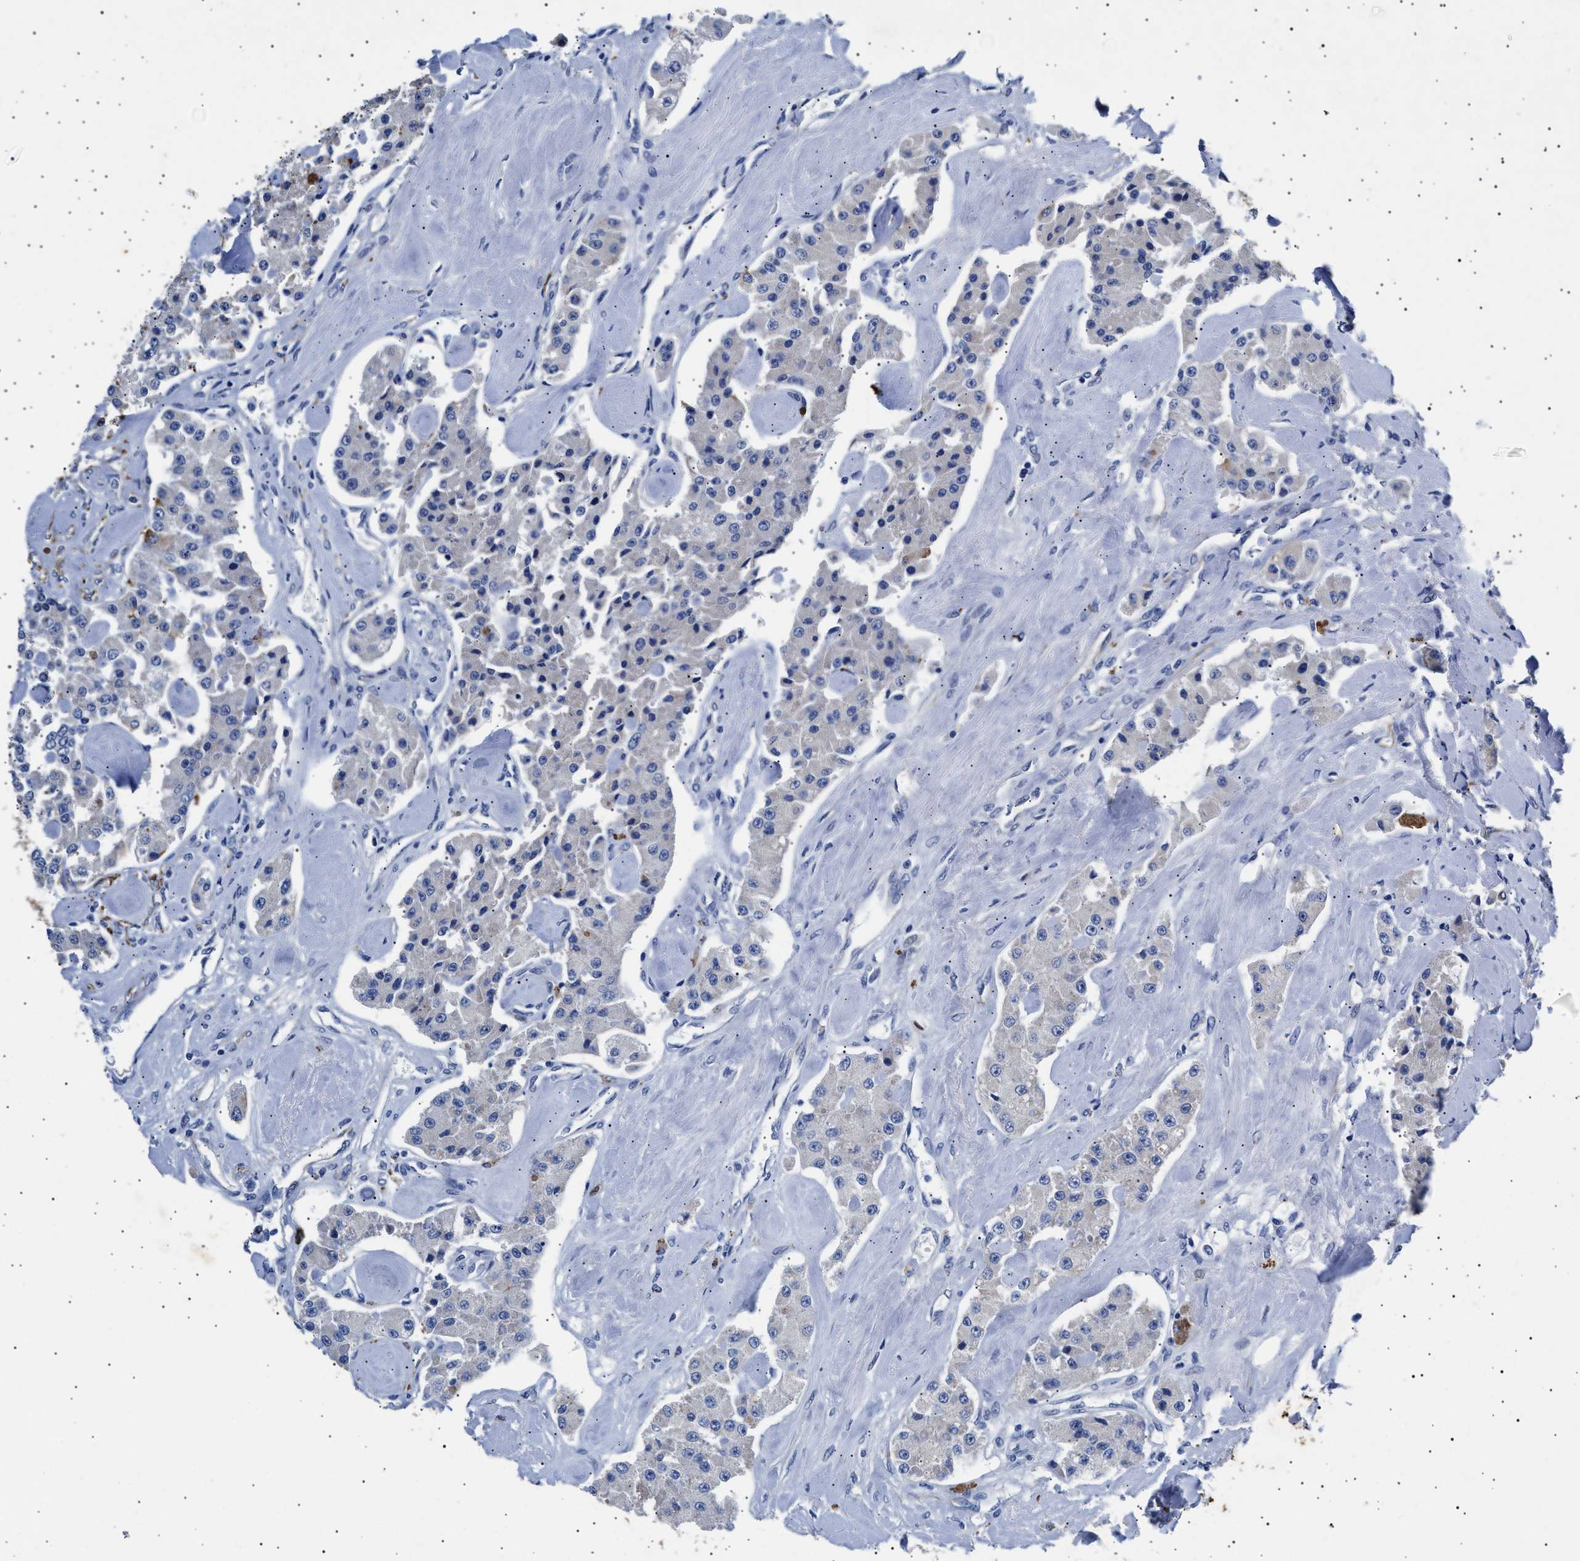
{"staining": {"intensity": "negative", "quantity": "none", "location": "none"}, "tissue": "carcinoid", "cell_type": "Tumor cells", "image_type": "cancer", "snomed": [{"axis": "morphology", "description": "Carcinoid, malignant, NOS"}, {"axis": "topography", "description": "Pancreas"}], "caption": "High magnification brightfield microscopy of malignant carcinoid stained with DAB (3,3'-diaminobenzidine) (brown) and counterstained with hematoxylin (blue): tumor cells show no significant staining.", "gene": "OLFML2A", "patient": {"sex": "male", "age": 41}}